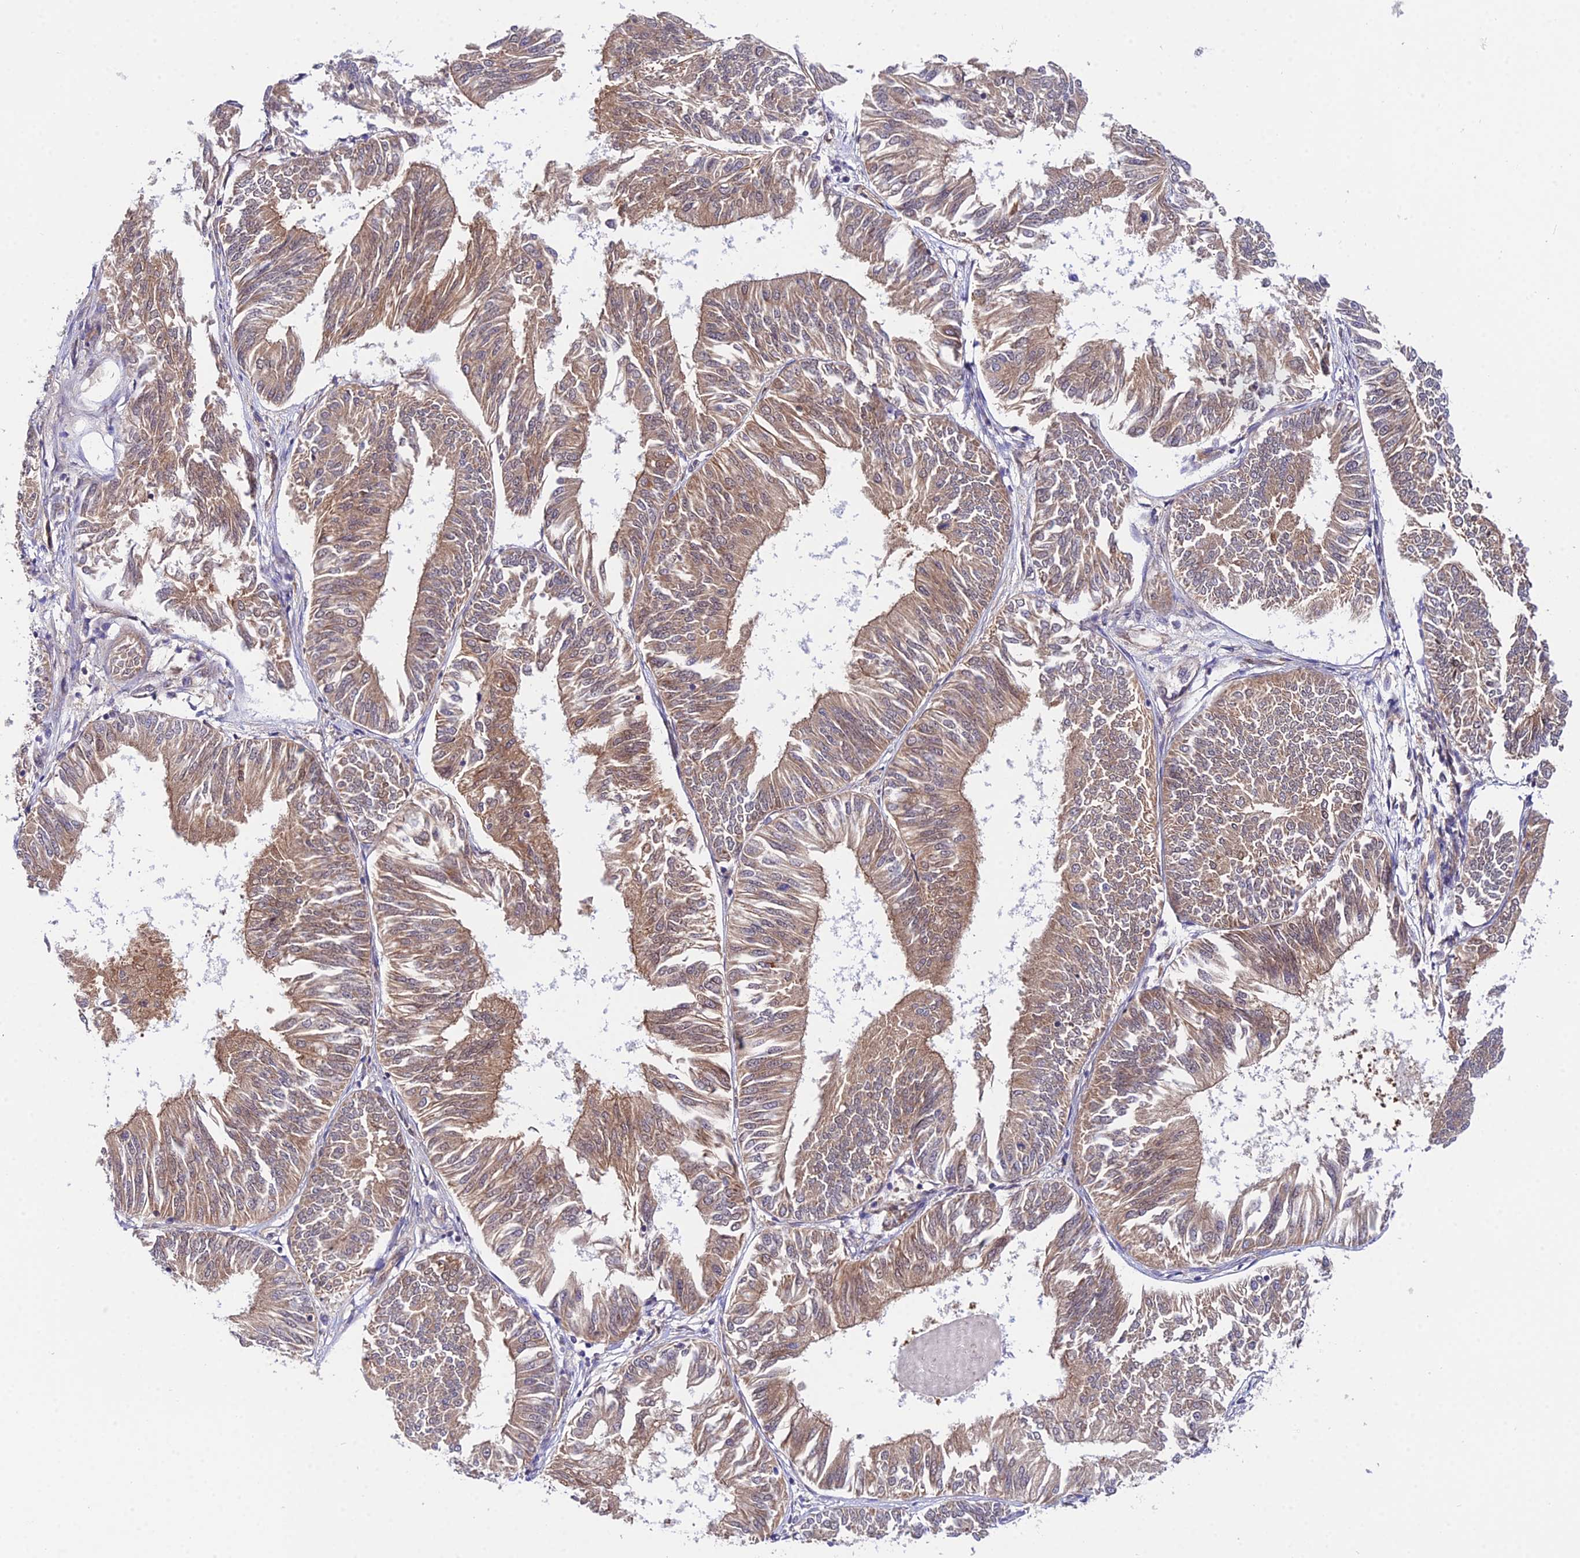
{"staining": {"intensity": "weak", "quantity": ">75%", "location": "cytoplasmic/membranous"}, "tissue": "endometrial cancer", "cell_type": "Tumor cells", "image_type": "cancer", "snomed": [{"axis": "morphology", "description": "Adenocarcinoma, NOS"}, {"axis": "topography", "description": "Endometrium"}], "caption": "This micrograph exhibits immunohistochemistry staining of endometrial cancer (adenocarcinoma), with low weak cytoplasmic/membranous expression in approximately >75% of tumor cells.", "gene": "PPP2R2C", "patient": {"sex": "female", "age": 58}}